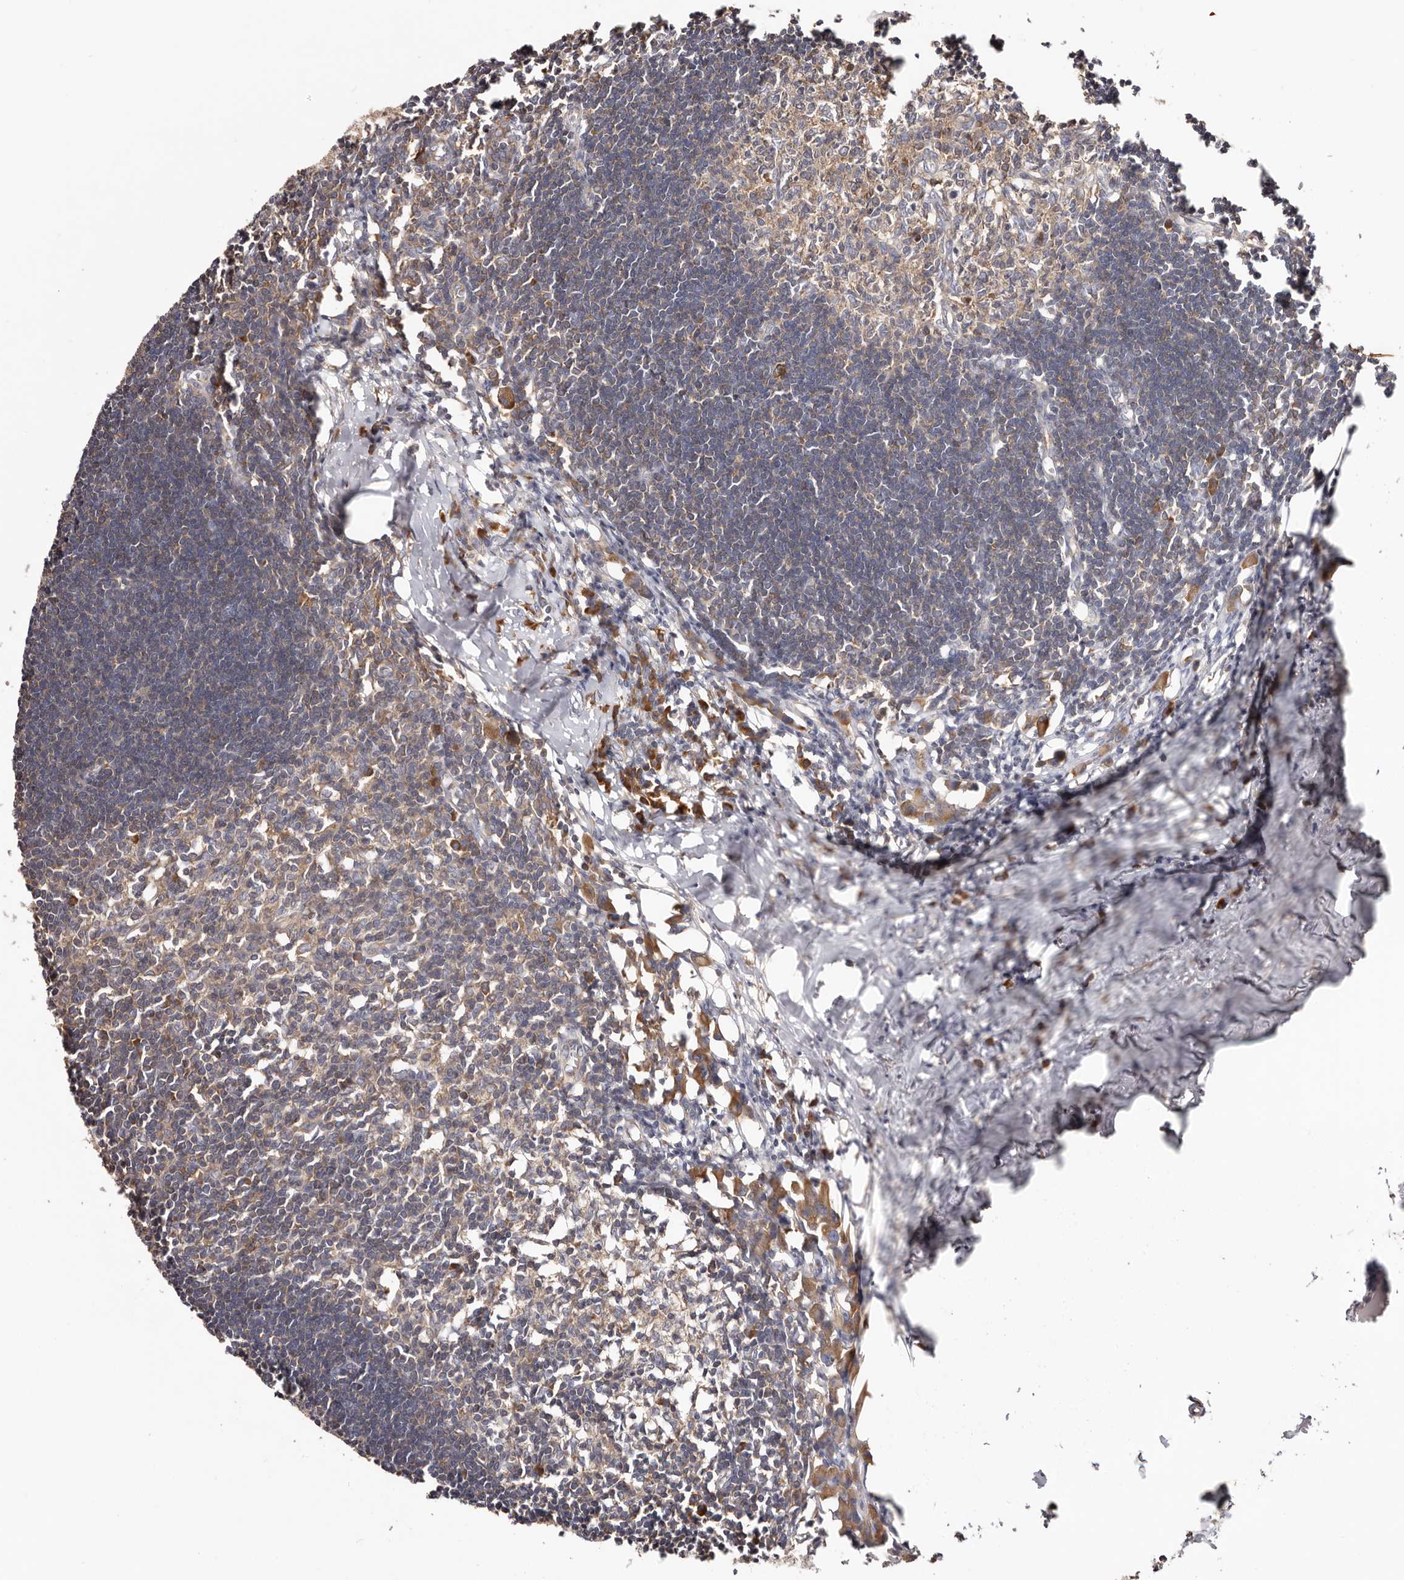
{"staining": {"intensity": "moderate", "quantity": ">75%", "location": "cytoplasmic/membranous"}, "tissue": "lymph node", "cell_type": "Germinal center cells", "image_type": "normal", "snomed": [{"axis": "morphology", "description": "Normal tissue, NOS"}, {"axis": "morphology", "description": "Malignant melanoma, Metastatic site"}, {"axis": "topography", "description": "Lymph node"}], "caption": "Moderate cytoplasmic/membranous protein expression is seen in about >75% of germinal center cells in lymph node.", "gene": "EPRS1", "patient": {"sex": "male", "age": 41}}